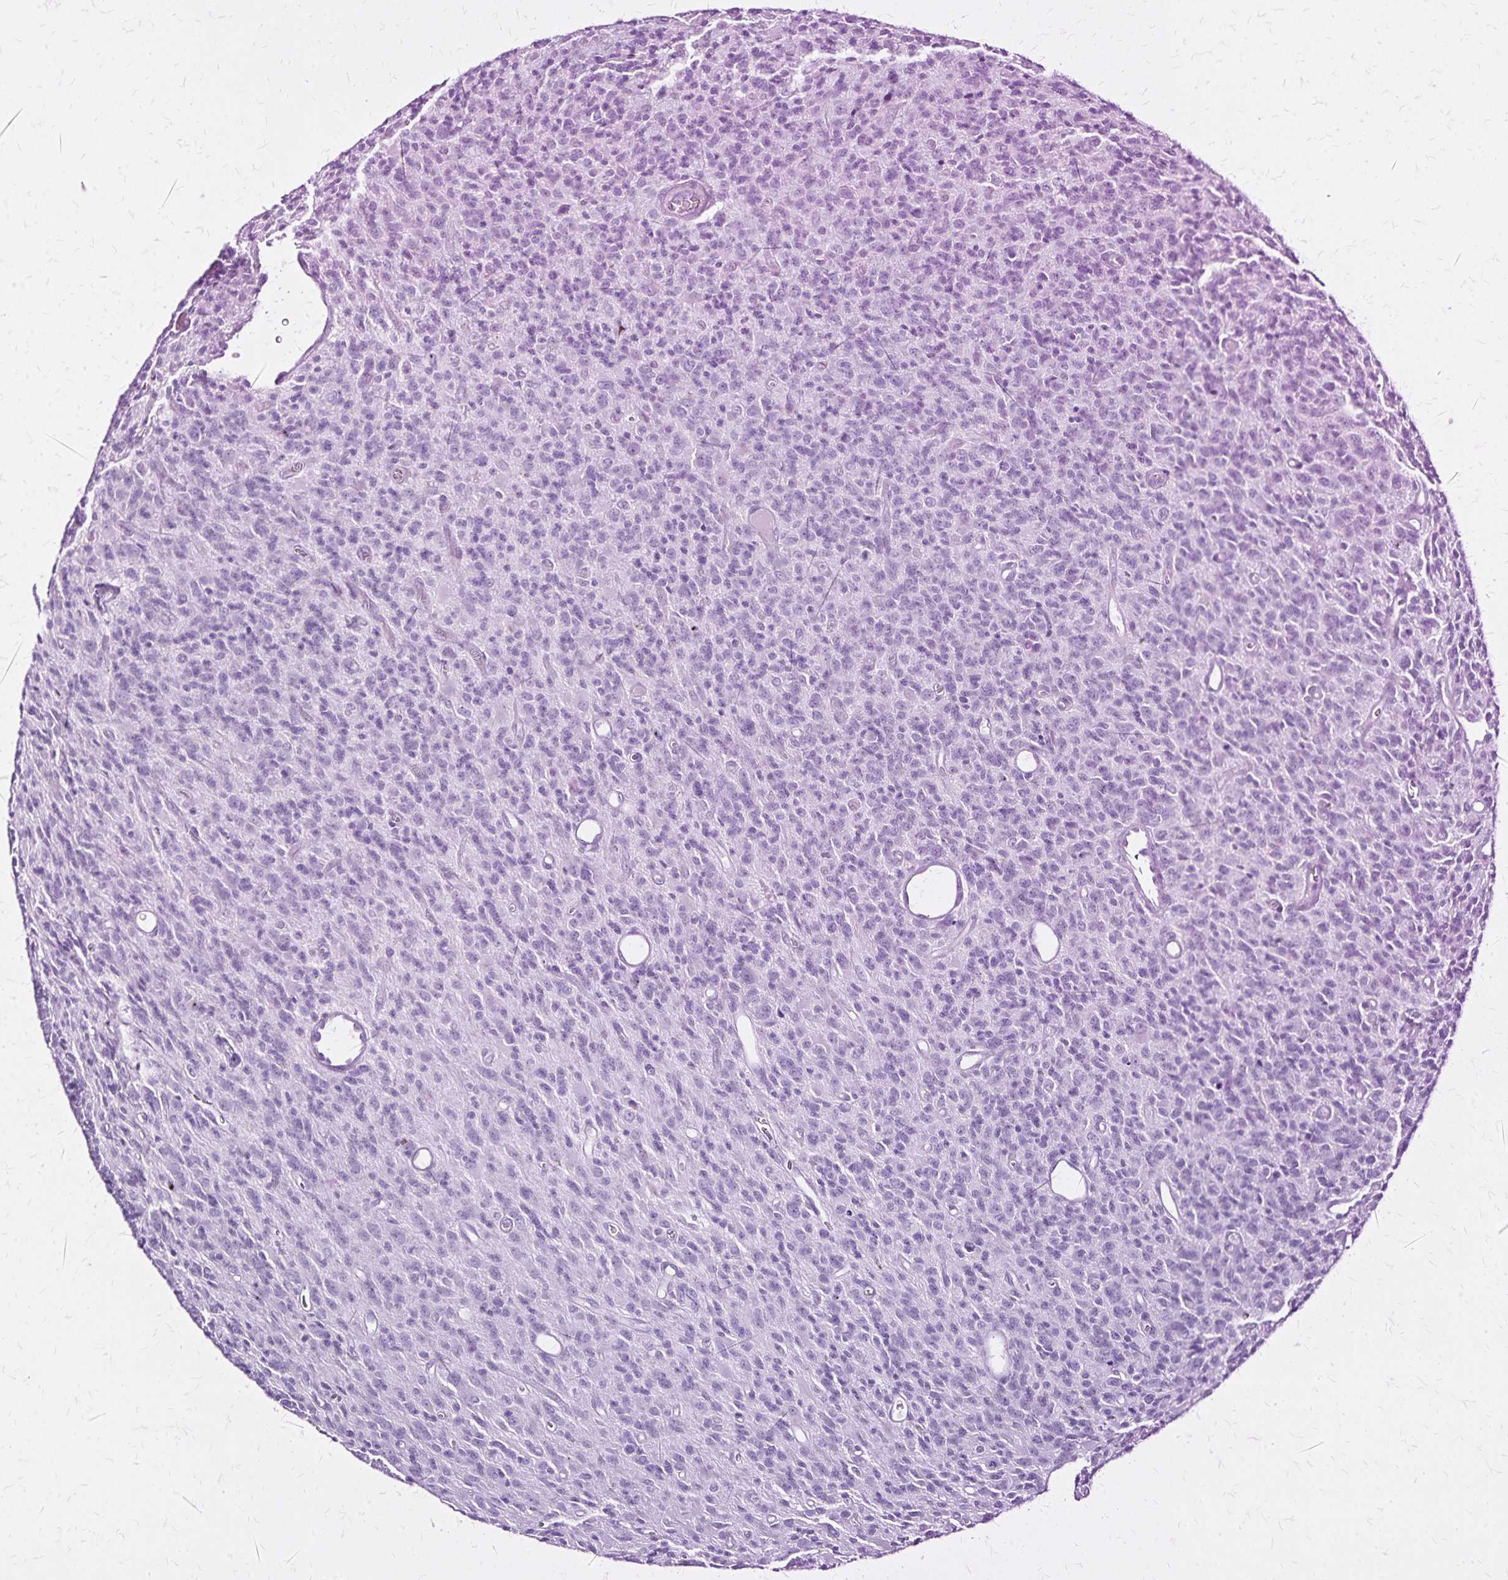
{"staining": {"intensity": "negative", "quantity": "none", "location": "none"}, "tissue": "glioma", "cell_type": "Tumor cells", "image_type": "cancer", "snomed": [{"axis": "morphology", "description": "Glioma, malignant, High grade"}, {"axis": "topography", "description": "Brain"}], "caption": "High power microscopy photomicrograph of an IHC micrograph of glioma, revealing no significant expression in tumor cells. Nuclei are stained in blue.", "gene": "KRT2", "patient": {"sex": "male", "age": 76}}